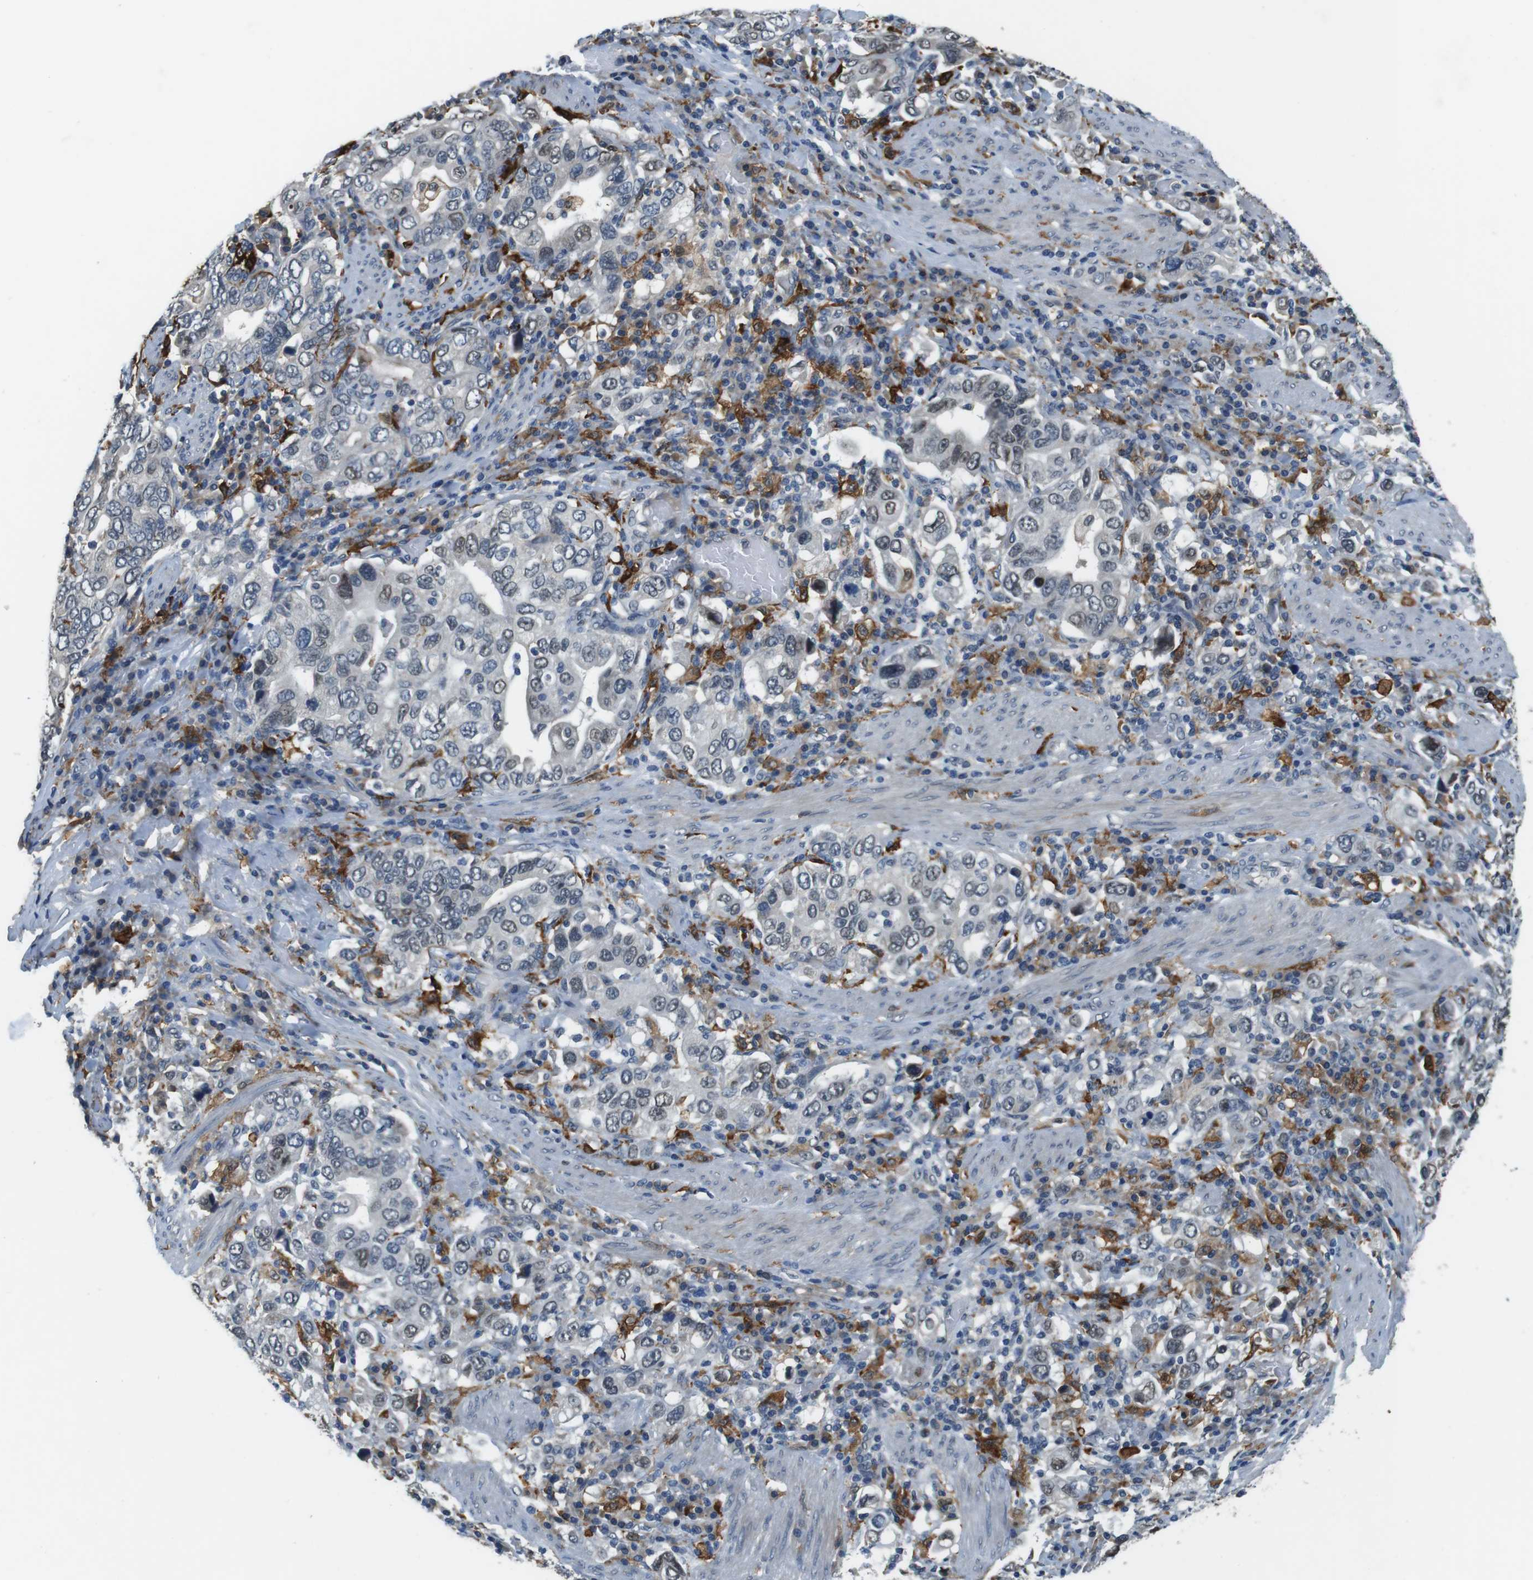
{"staining": {"intensity": "negative", "quantity": "none", "location": "none"}, "tissue": "stomach cancer", "cell_type": "Tumor cells", "image_type": "cancer", "snomed": [{"axis": "morphology", "description": "Adenocarcinoma, NOS"}, {"axis": "topography", "description": "Stomach, upper"}], "caption": "Immunohistochemistry (IHC) image of adenocarcinoma (stomach) stained for a protein (brown), which displays no positivity in tumor cells.", "gene": "CD163L1", "patient": {"sex": "male", "age": 62}}